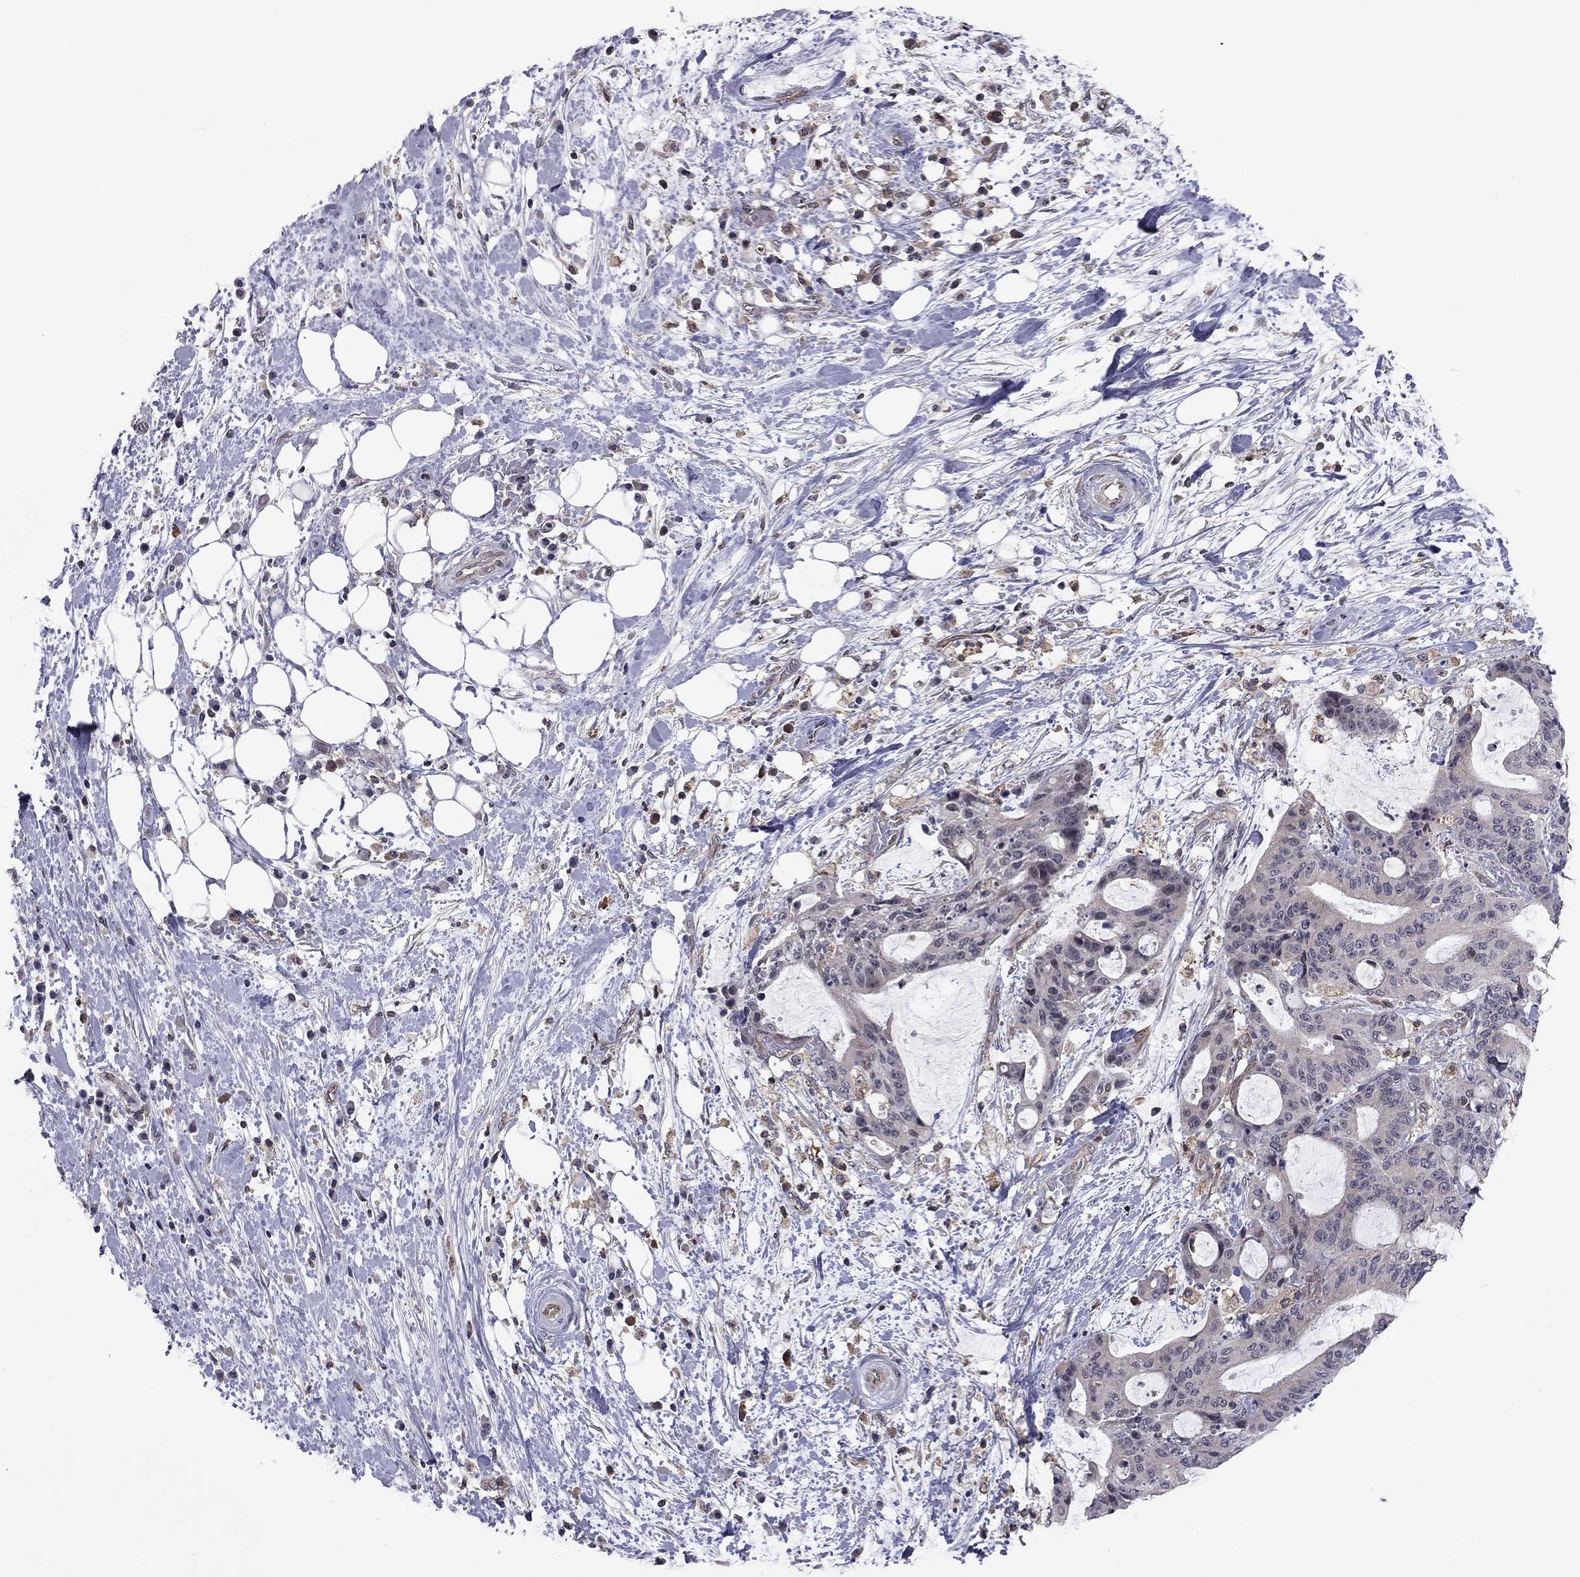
{"staining": {"intensity": "negative", "quantity": "none", "location": "none"}, "tissue": "liver cancer", "cell_type": "Tumor cells", "image_type": "cancer", "snomed": [{"axis": "morphology", "description": "Cholangiocarcinoma"}, {"axis": "topography", "description": "Liver"}], "caption": "Histopathology image shows no protein staining in tumor cells of cholangiocarcinoma (liver) tissue.", "gene": "PLCB2", "patient": {"sex": "female", "age": 73}}